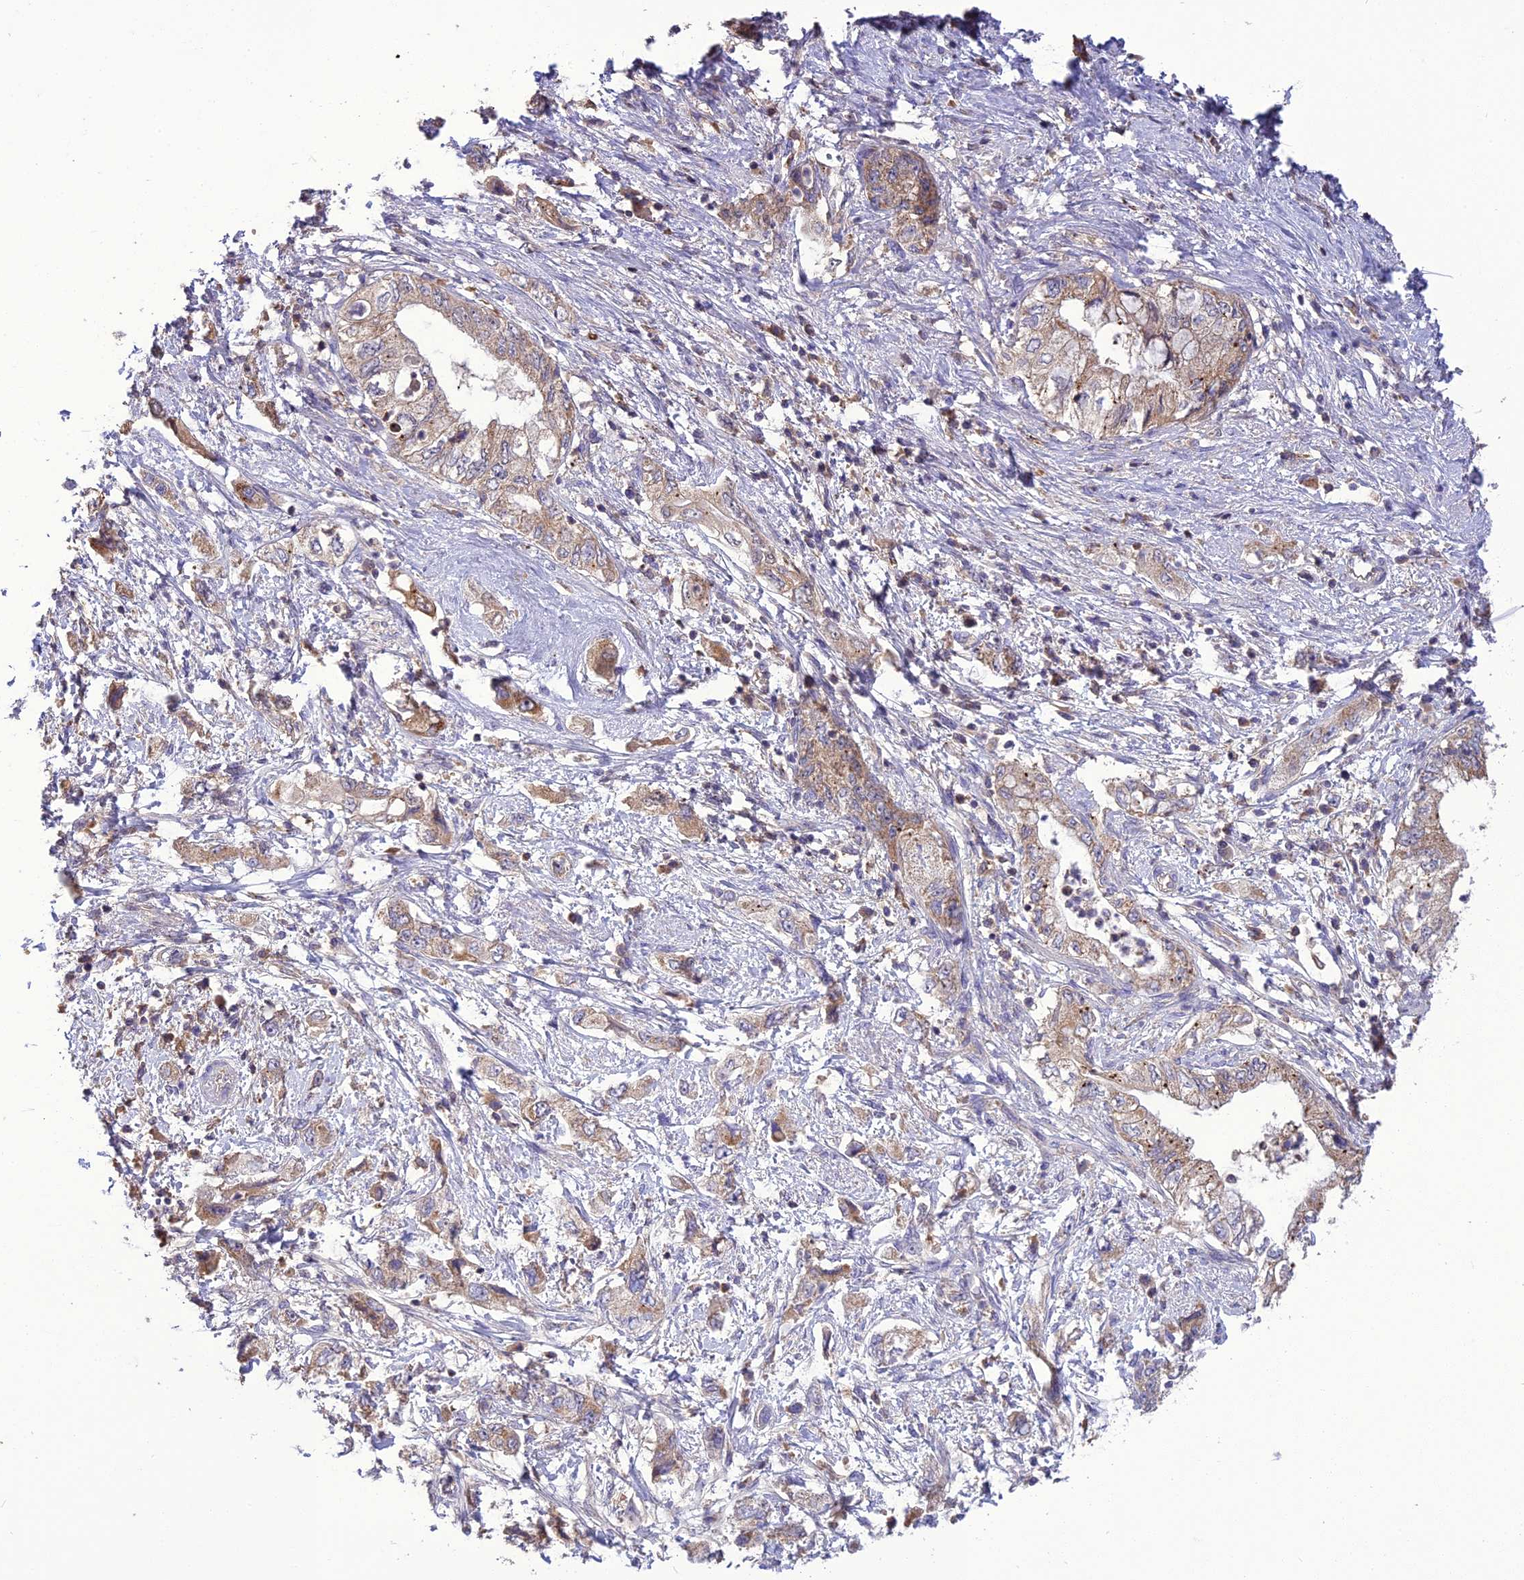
{"staining": {"intensity": "moderate", "quantity": "25%-75%", "location": "cytoplasmic/membranous"}, "tissue": "pancreatic cancer", "cell_type": "Tumor cells", "image_type": "cancer", "snomed": [{"axis": "morphology", "description": "Adenocarcinoma, NOS"}, {"axis": "topography", "description": "Pancreas"}], "caption": "IHC (DAB) staining of pancreatic cancer (adenocarcinoma) reveals moderate cytoplasmic/membranous protein staining in about 25%-75% of tumor cells.", "gene": "NUDT8", "patient": {"sex": "female", "age": 73}}